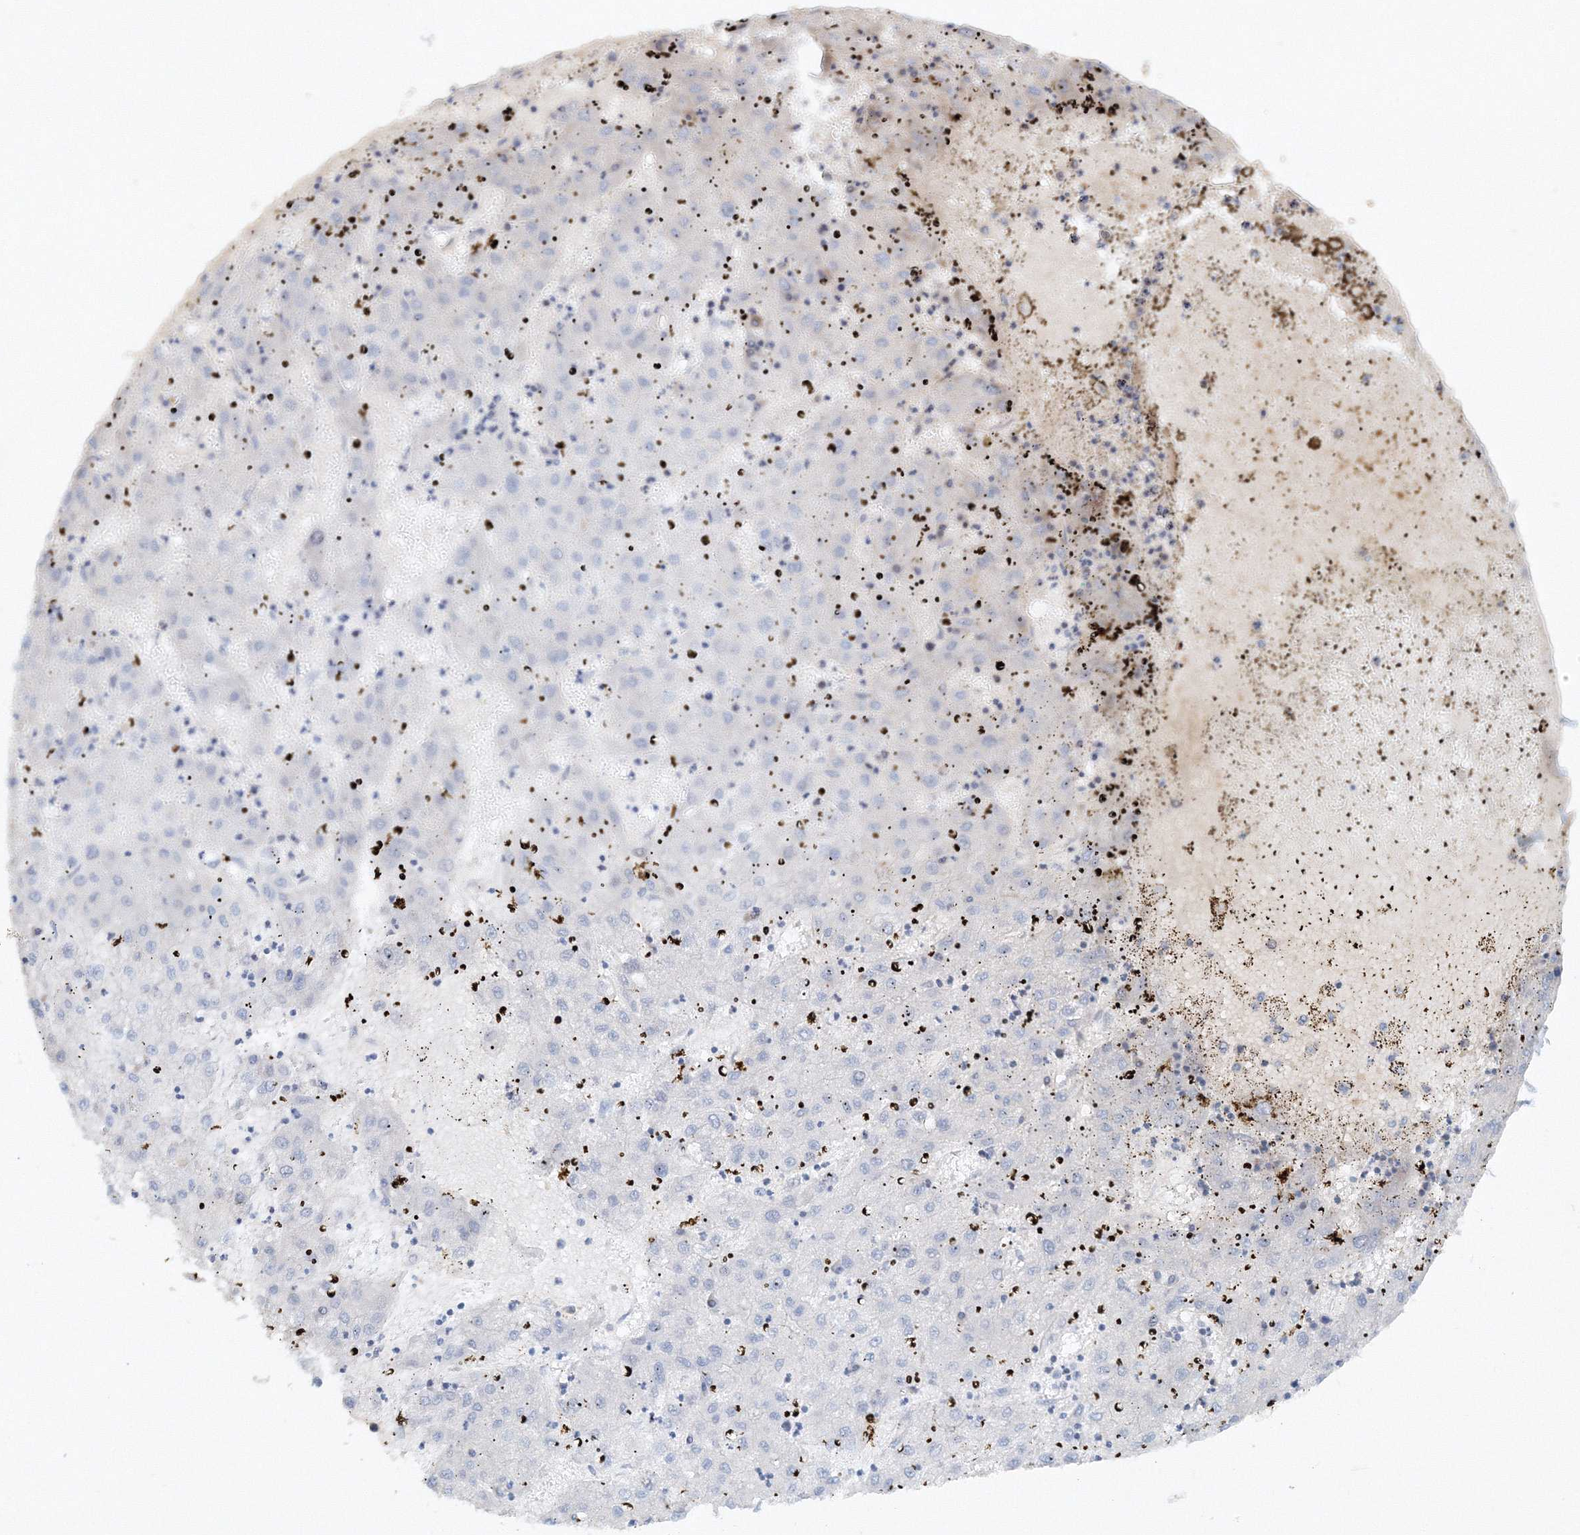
{"staining": {"intensity": "negative", "quantity": "none", "location": "none"}, "tissue": "liver cancer", "cell_type": "Tumor cells", "image_type": "cancer", "snomed": [{"axis": "morphology", "description": "Carcinoma, Hepatocellular, NOS"}, {"axis": "topography", "description": "Liver"}], "caption": "An immunohistochemistry image of liver cancer is shown. There is no staining in tumor cells of liver cancer.", "gene": "SH3BP5", "patient": {"sex": "male", "age": 72}}